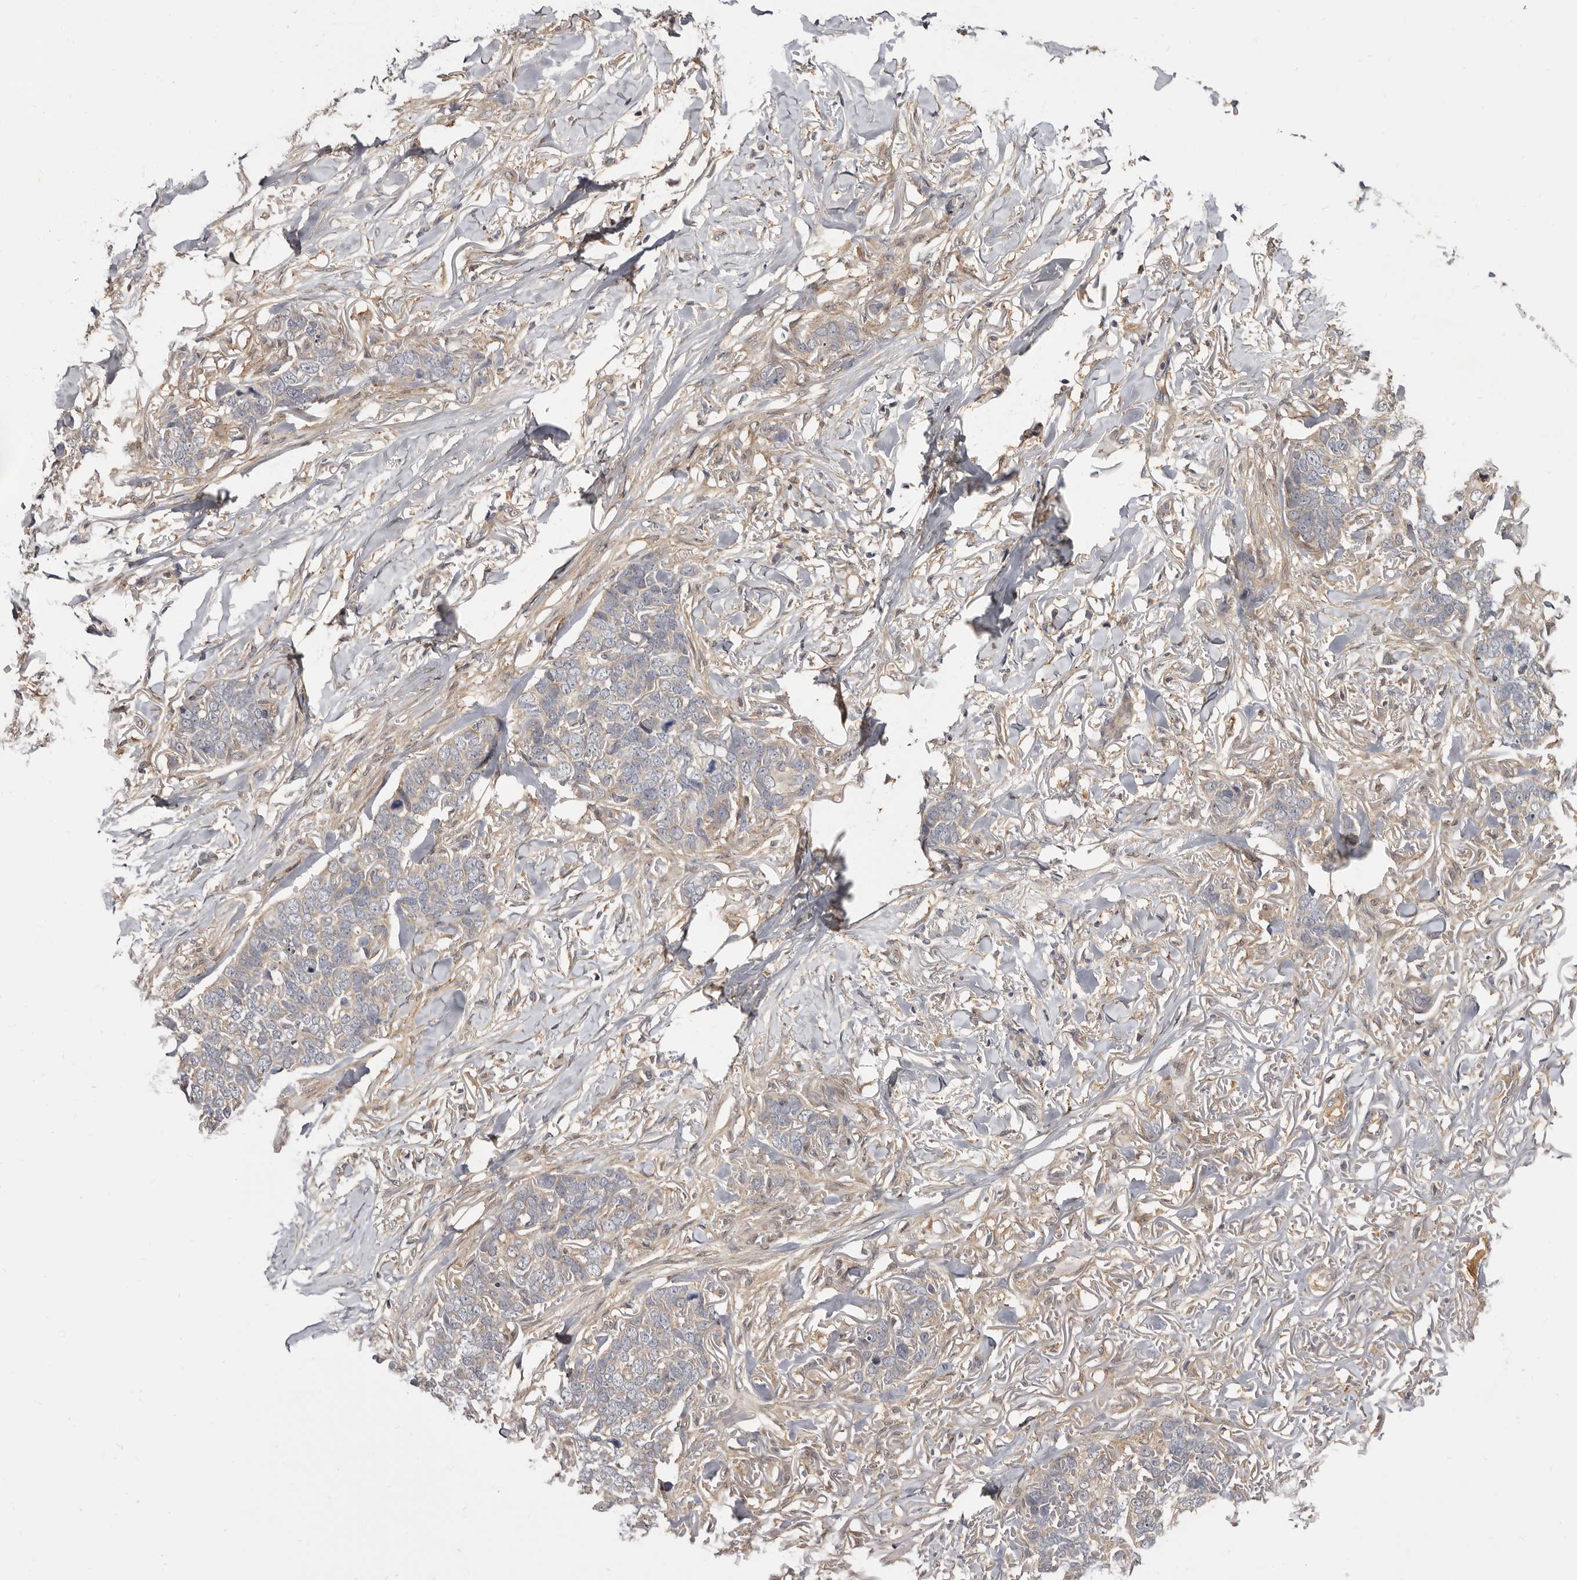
{"staining": {"intensity": "weak", "quantity": "<25%", "location": "cytoplasmic/membranous"}, "tissue": "skin cancer", "cell_type": "Tumor cells", "image_type": "cancer", "snomed": [{"axis": "morphology", "description": "Normal tissue, NOS"}, {"axis": "morphology", "description": "Basal cell carcinoma"}, {"axis": "topography", "description": "Skin"}], "caption": "Immunohistochemistry image of basal cell carcinoma (skin) stained for a protein (brown), which reveals no expression in tumor cells. (Brightfield microscopy of DAB IHC at high magnification).", "gene": "INAVA", "patient": {"sex": "male", "age": 77}}